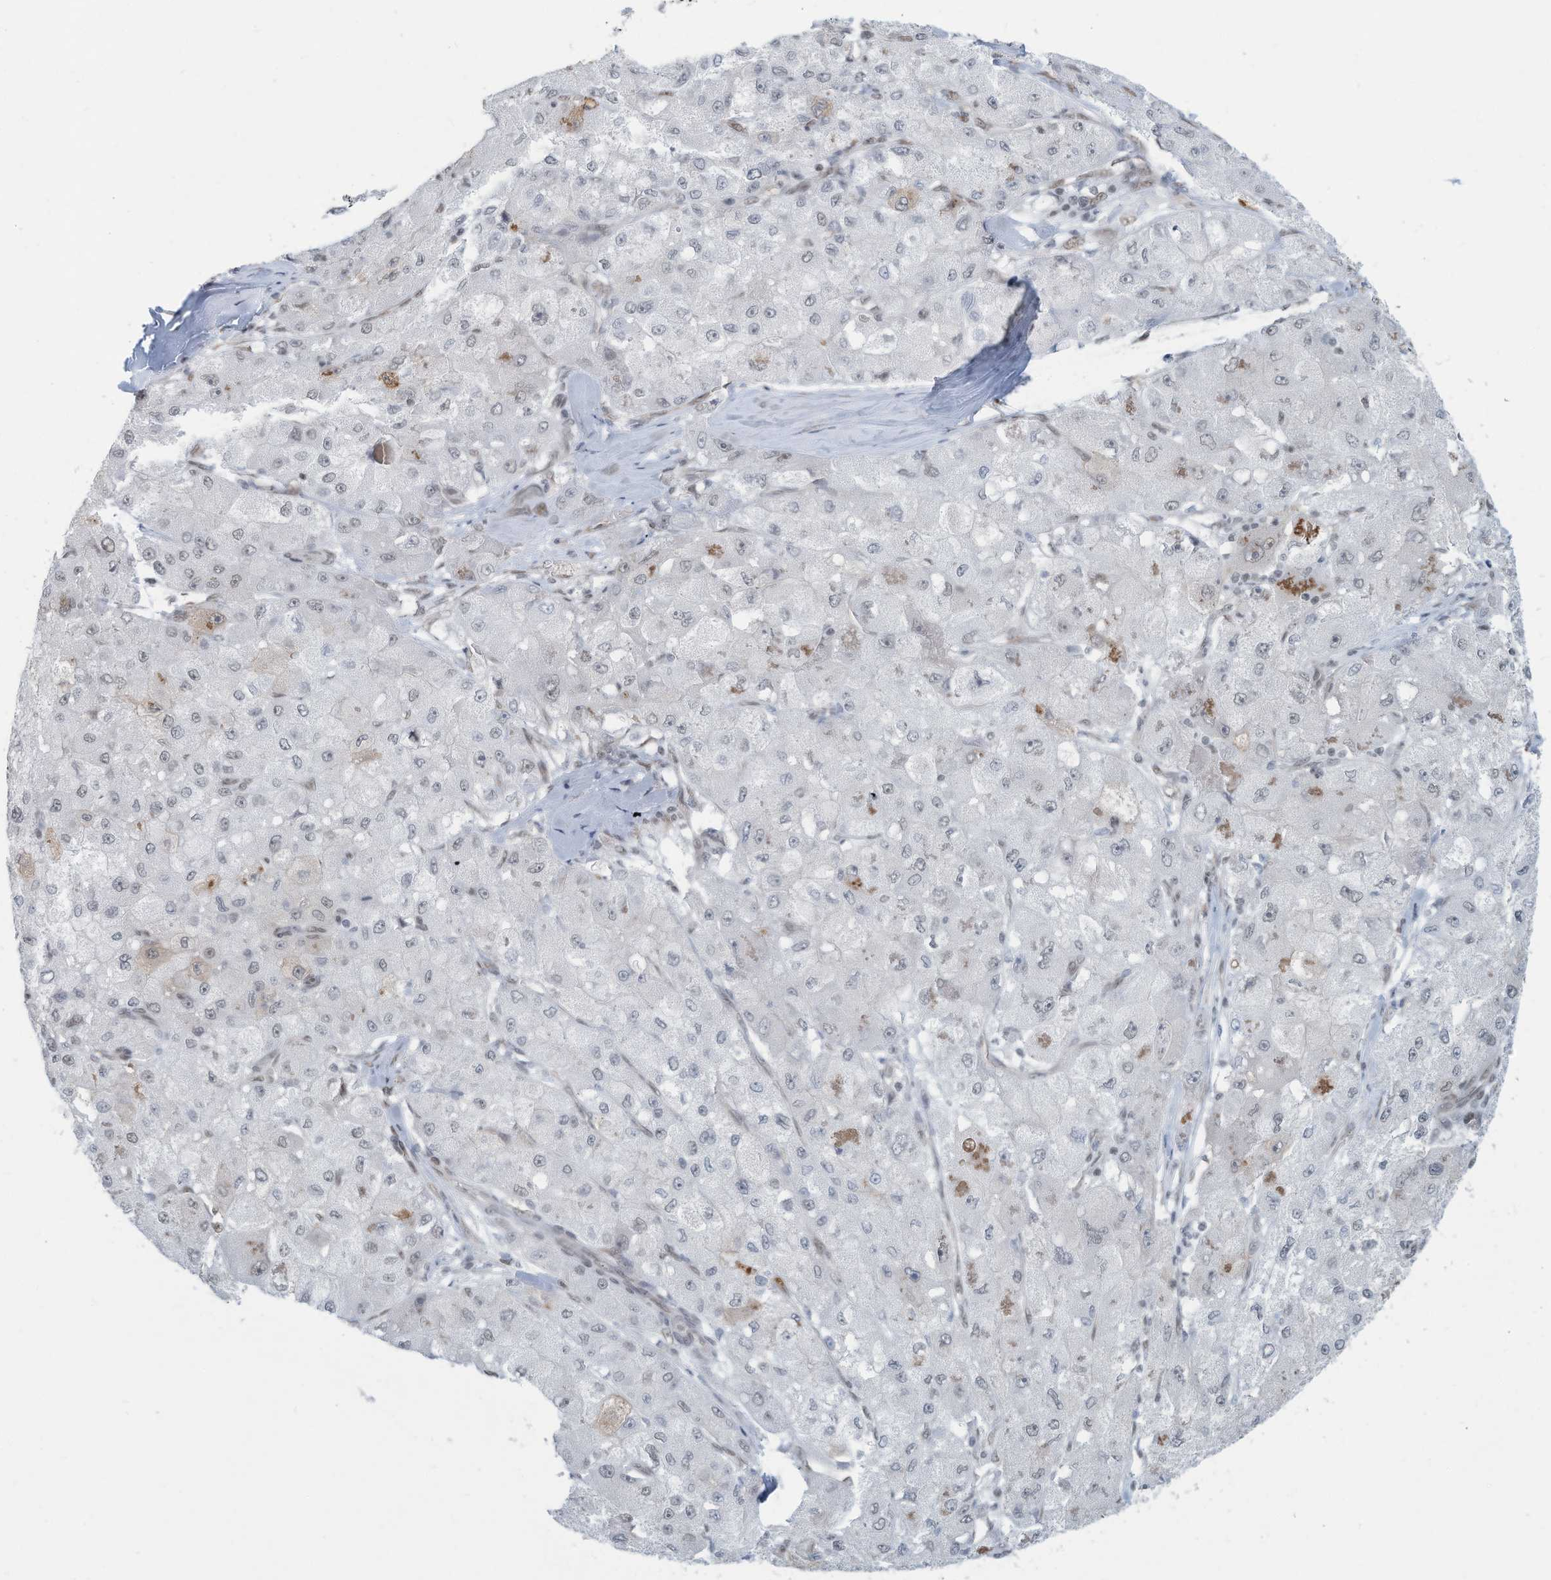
{"staining": {"intensity": "moderate", "quantity": "<25%", "location": "nuclear"}, "tissue": "liver cancer", "cell_type": "Tumor cells", "image_type": "cancer", "snomed": [{"axis": "morphology", "description": "Carcinoma, Hepatocellular, NOS"}, {"axis": "topography", "description": "Liver"}], "caption": "A brown stain highlights moderate nuclear expression of a protein in human liver cancer (hepatocellular carcinoma) tumor cells. (IHC, brightfield microscopy, high magnification).", "gene": "SARNP", "patient": {"sex": "male", "age": 80}}